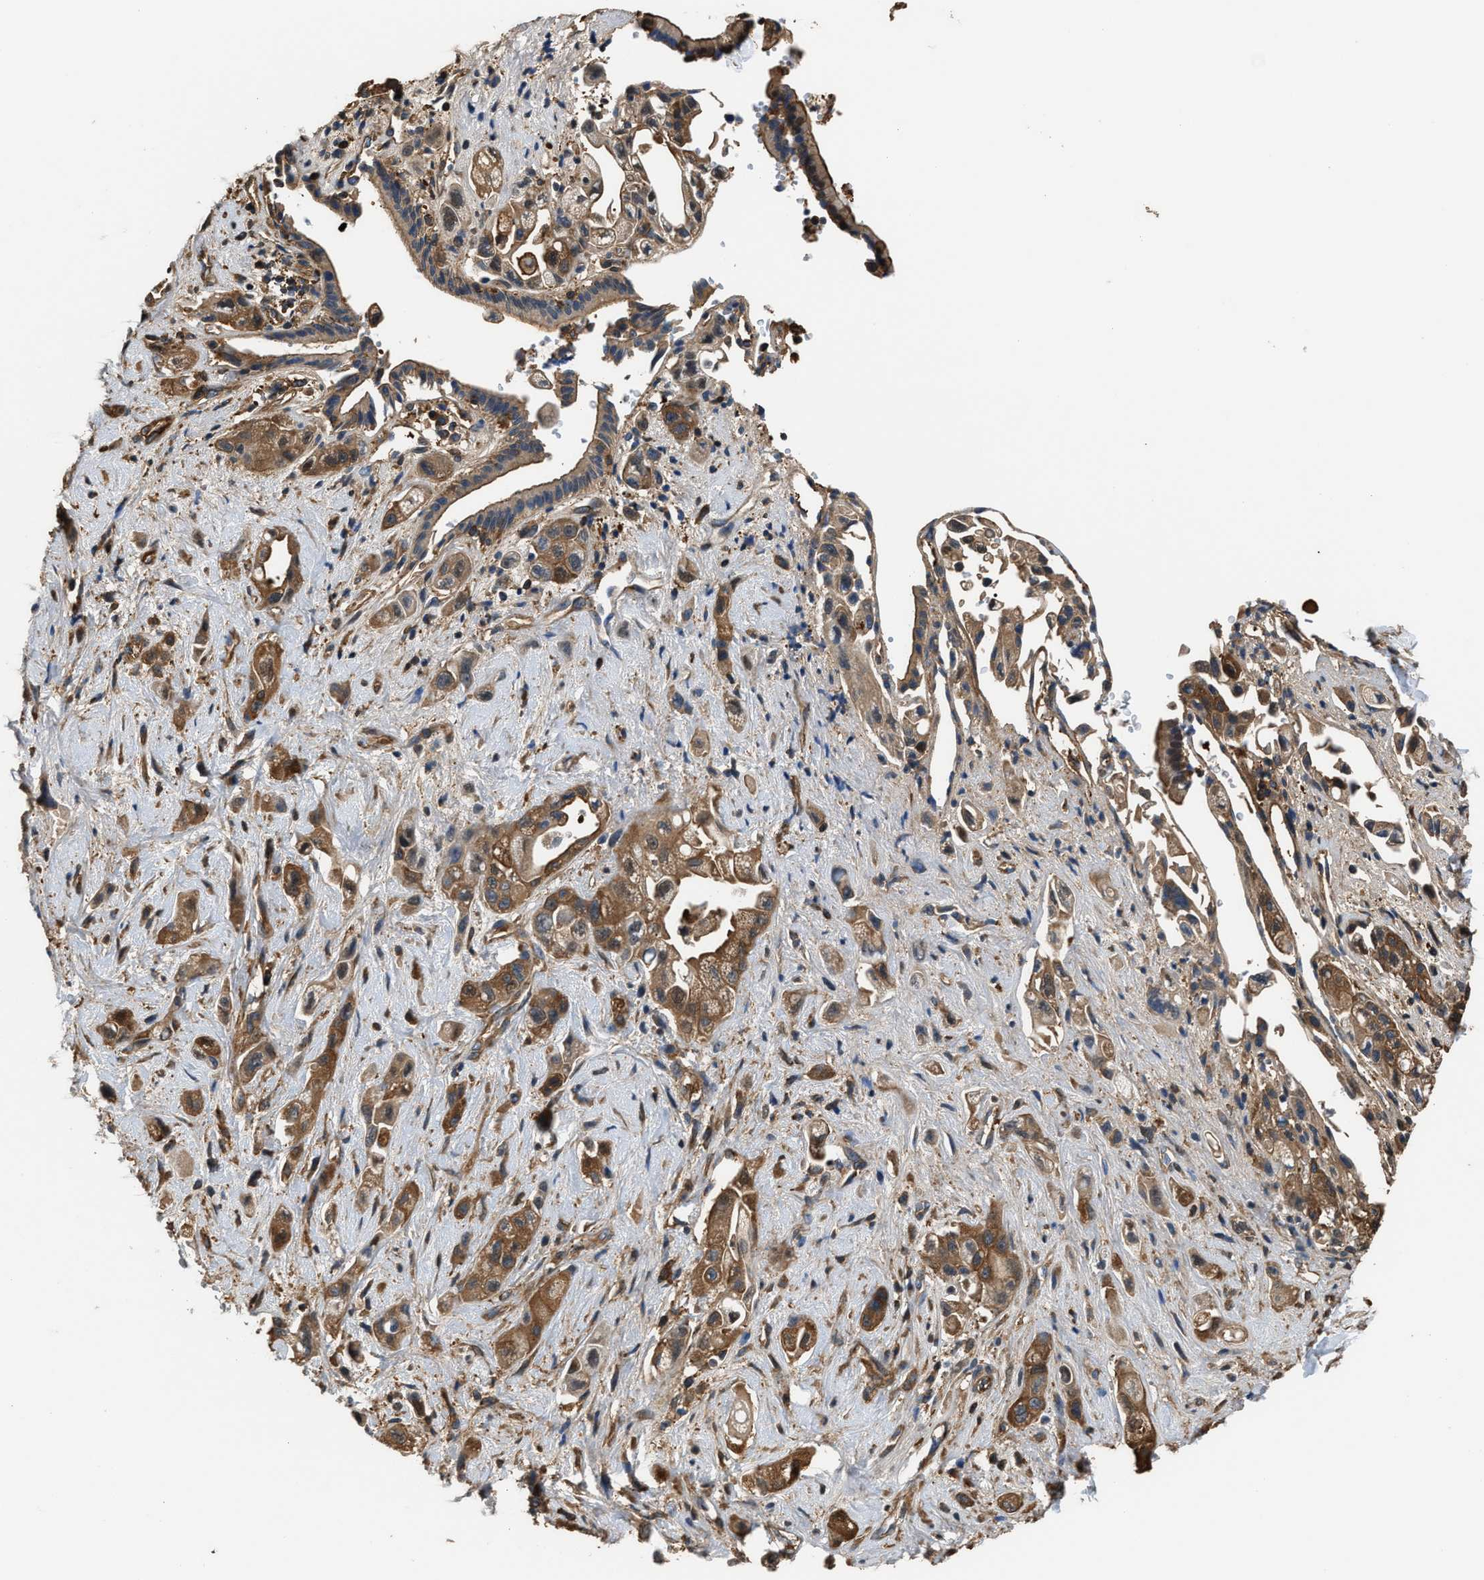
{"staining": {"intensity": "moderate", "quantity": ">75%", "location": "cytoplasmic/membranous"}, "tissue": "pancreatic cancer", "cell_type": "Tumor cells", "image_type": "cancer", "snomed": [{"axis": "morphology", "description": "Adenocarcinoma, NOS"}, {"axis": "topography", "description": "Pancreas"}], "caption": "Moderate cytoplasmic/membranous protein expression is seen in about >75% of tumor cells in pancreatic cancer.", "gene": "ATIC", "patient": {"sex": "female", "age": 66}}